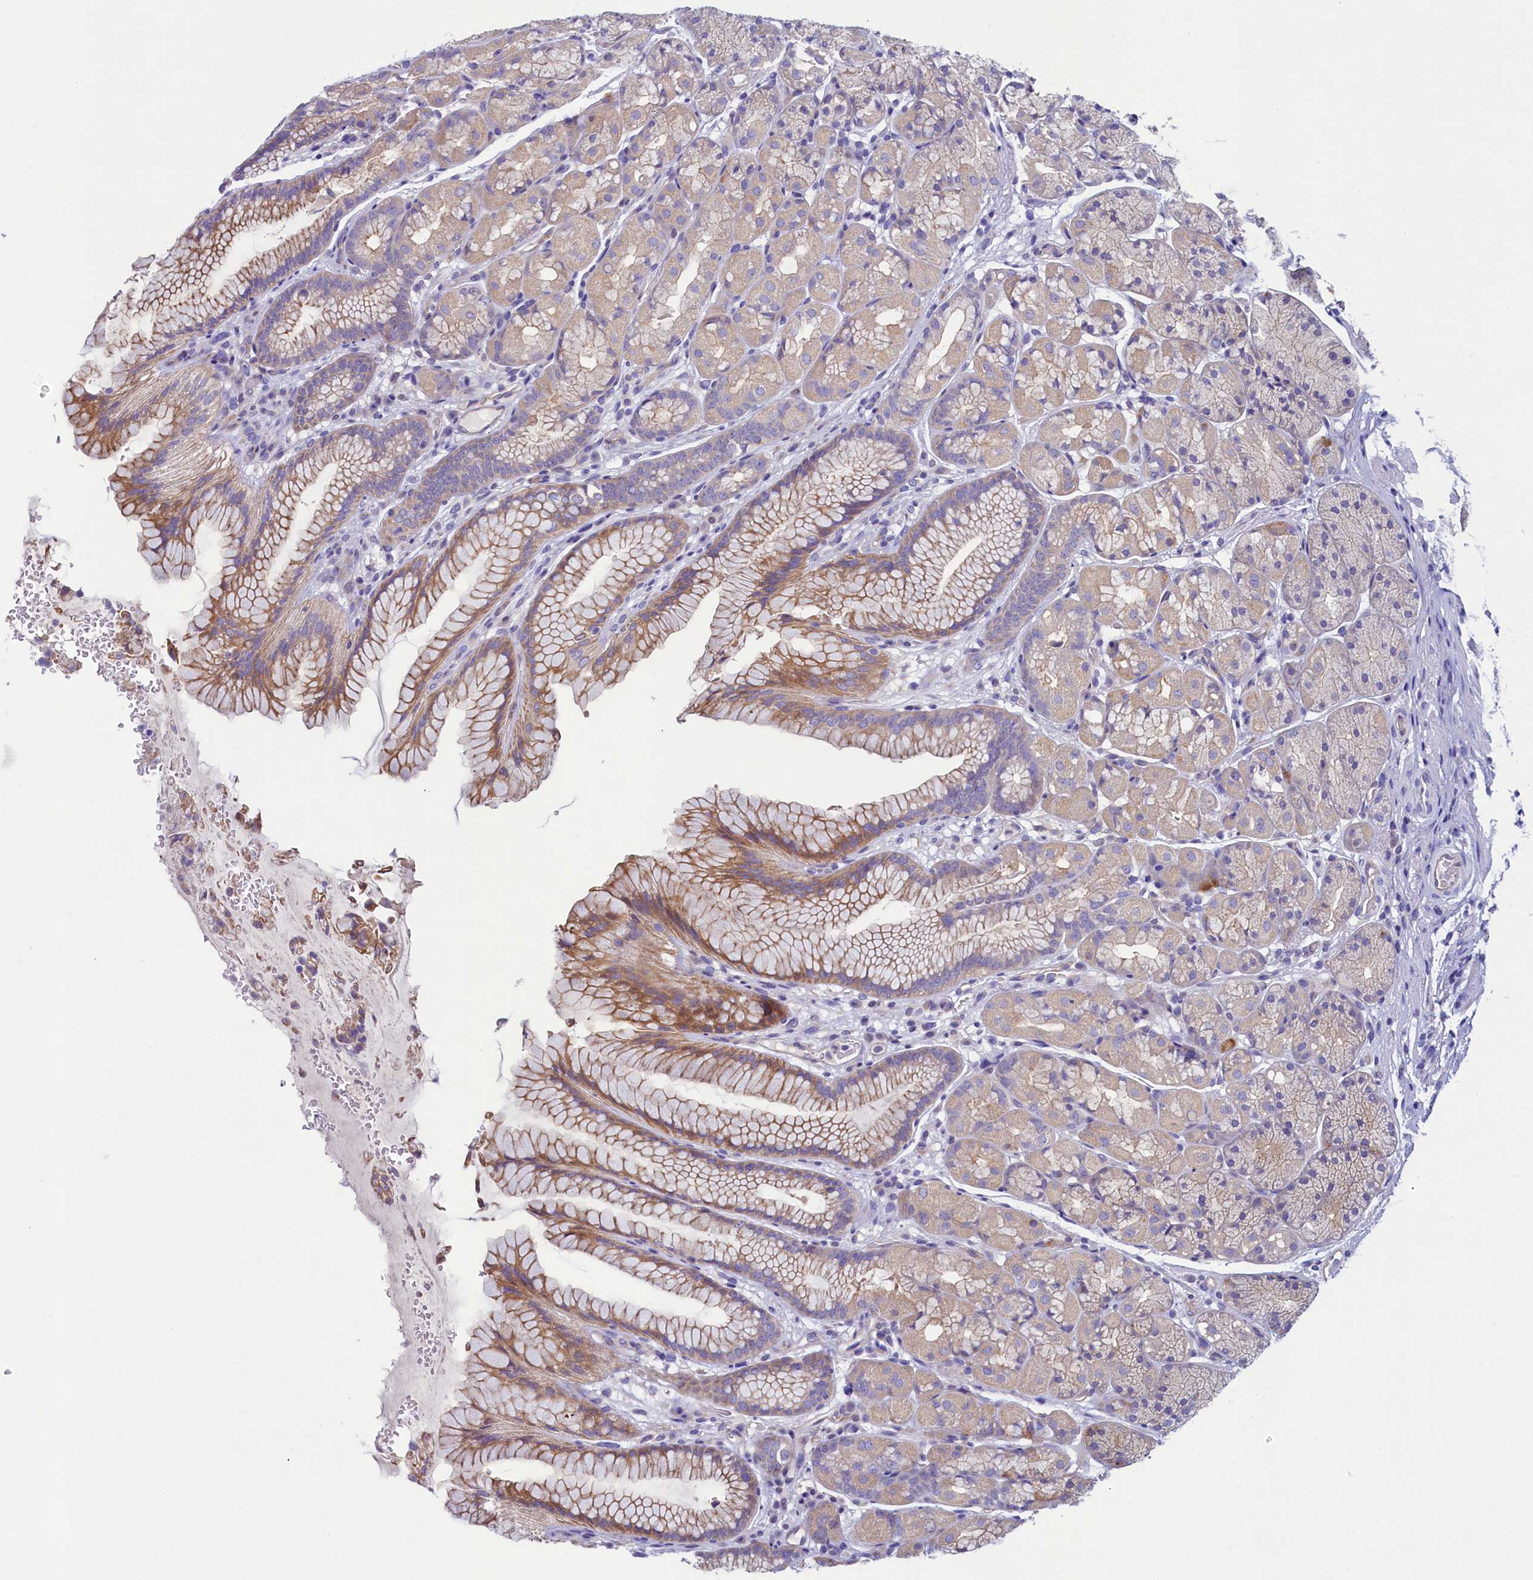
{"staining": {"intensity": "moderate", "quantity": "25%-75%", "location": "cytoplasmic/membranous"}, "tissue": "stomach", "cell_type": "Glandular cells", "image_type": "normal", "snomed": [{"axis": "morphology", "description": "Normal tissue, NOS"}, {"axis": "topography", "description": "Stomach"}], "caption": "High-magnification brightfield microscopy of unremarkable stomach stained with DAB (3,3'-diaminobenzidine) (brown) and counterstained with hematoxylin (blue). glandular cells exhibit moderate cytoplasmic/membranous expression is appreciated in approximately25%-75% of cells. (DAB = brown stain, brightfield microscopy at high magnification).", "gene": "KRBOX5", "patient": {"sex": "male", "age": 63}}